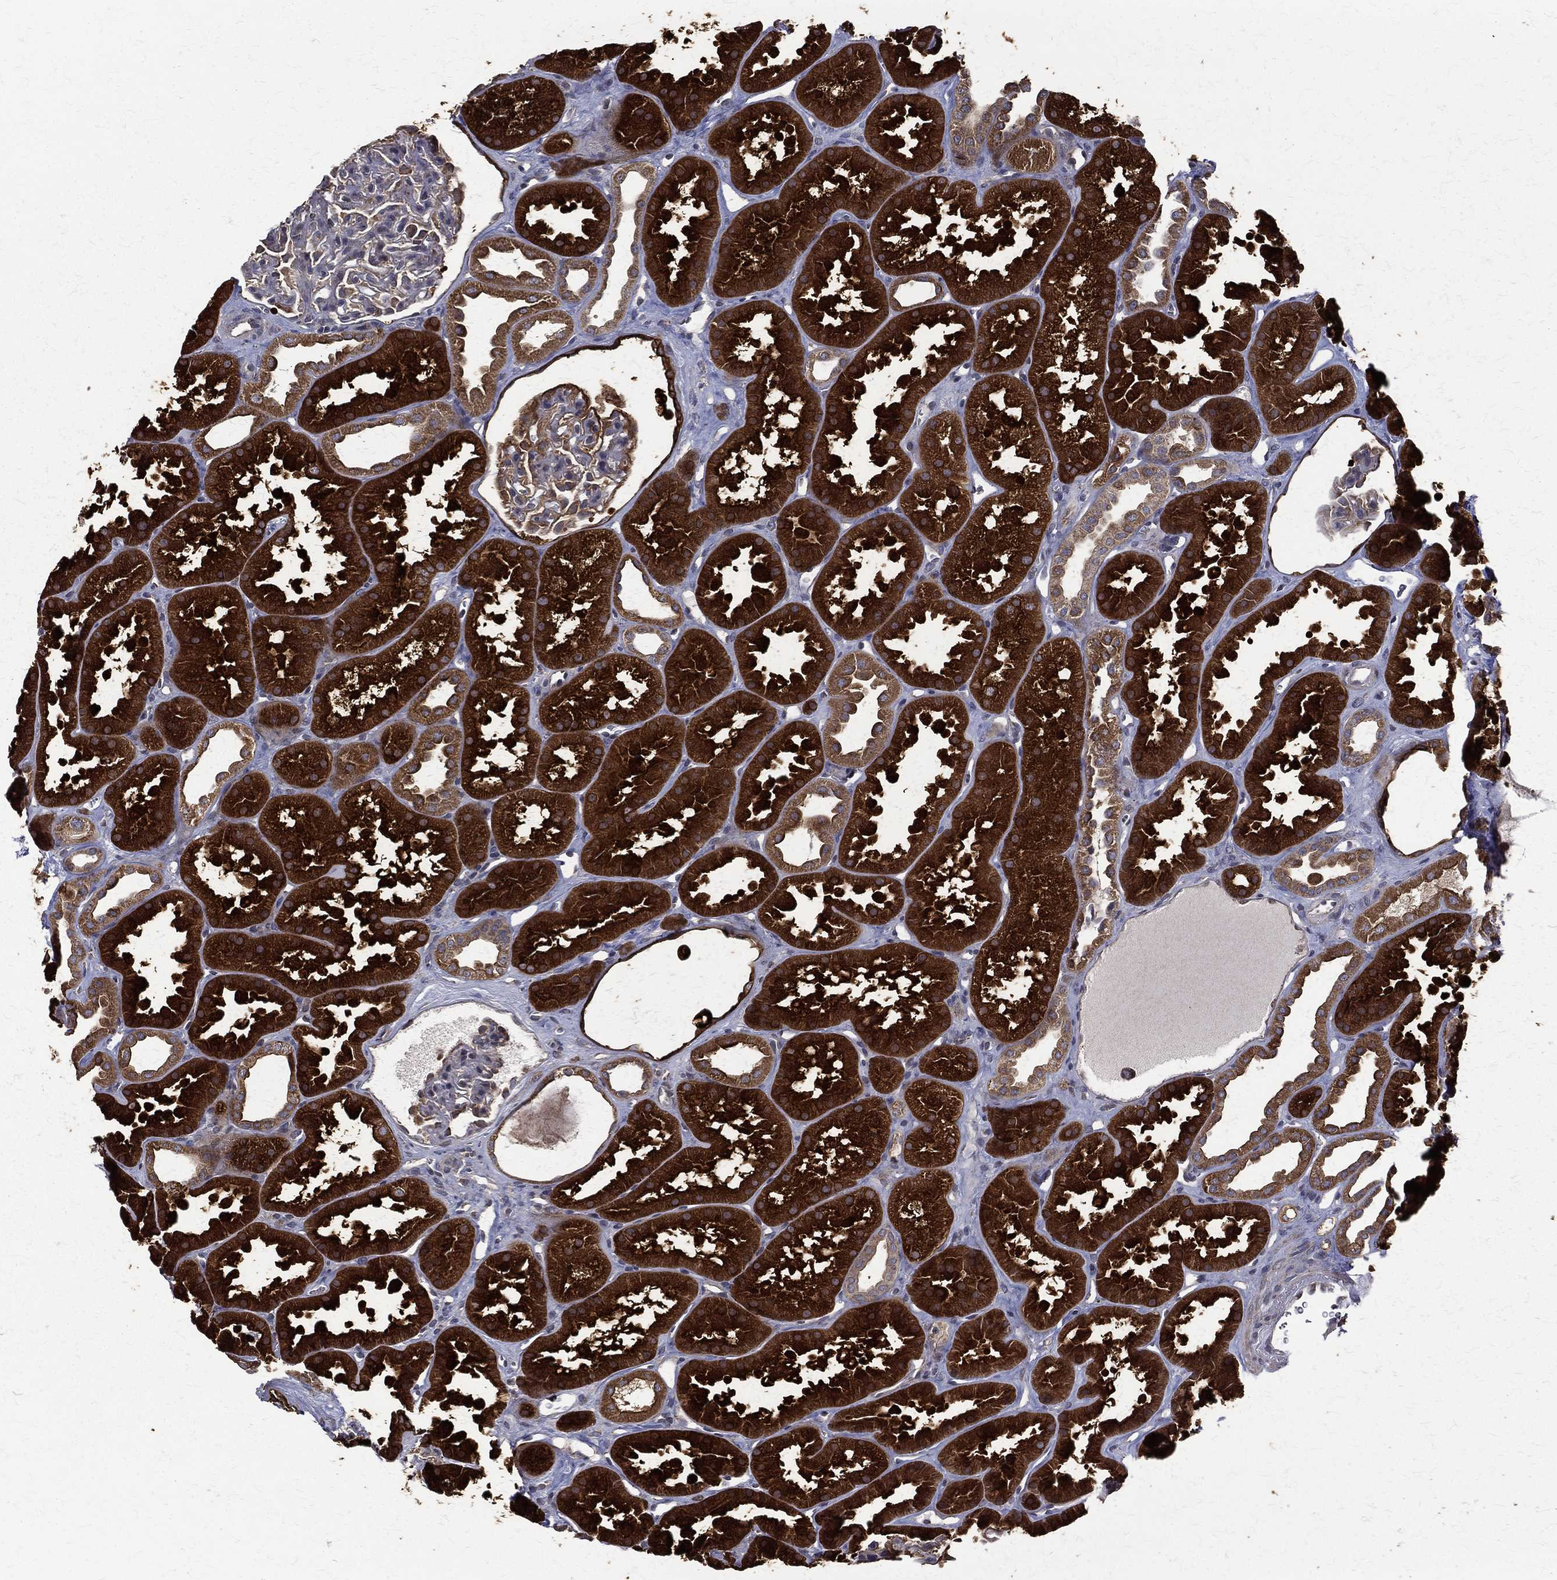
{"staining": {"intensity": "moderate", "quantity": "<25%", "location": "cytoplasmic/membranous"}, "tissue": "kidney", "cell_type": "Cells in glomeruli", "image_type": "normal", "snomed": [{"axis": "morphology", "description": "Normal tissue, NOS"}, {"axis": "topography", "description": "Kidney"}], "caption": "The micrograph shows a brown stain indicating the presence of a protein in the cytoplasmic/membranous of cells in glomeruli in kidney.", "gene": "RPGR", "patient": {"sex": "male", "age": 61}}